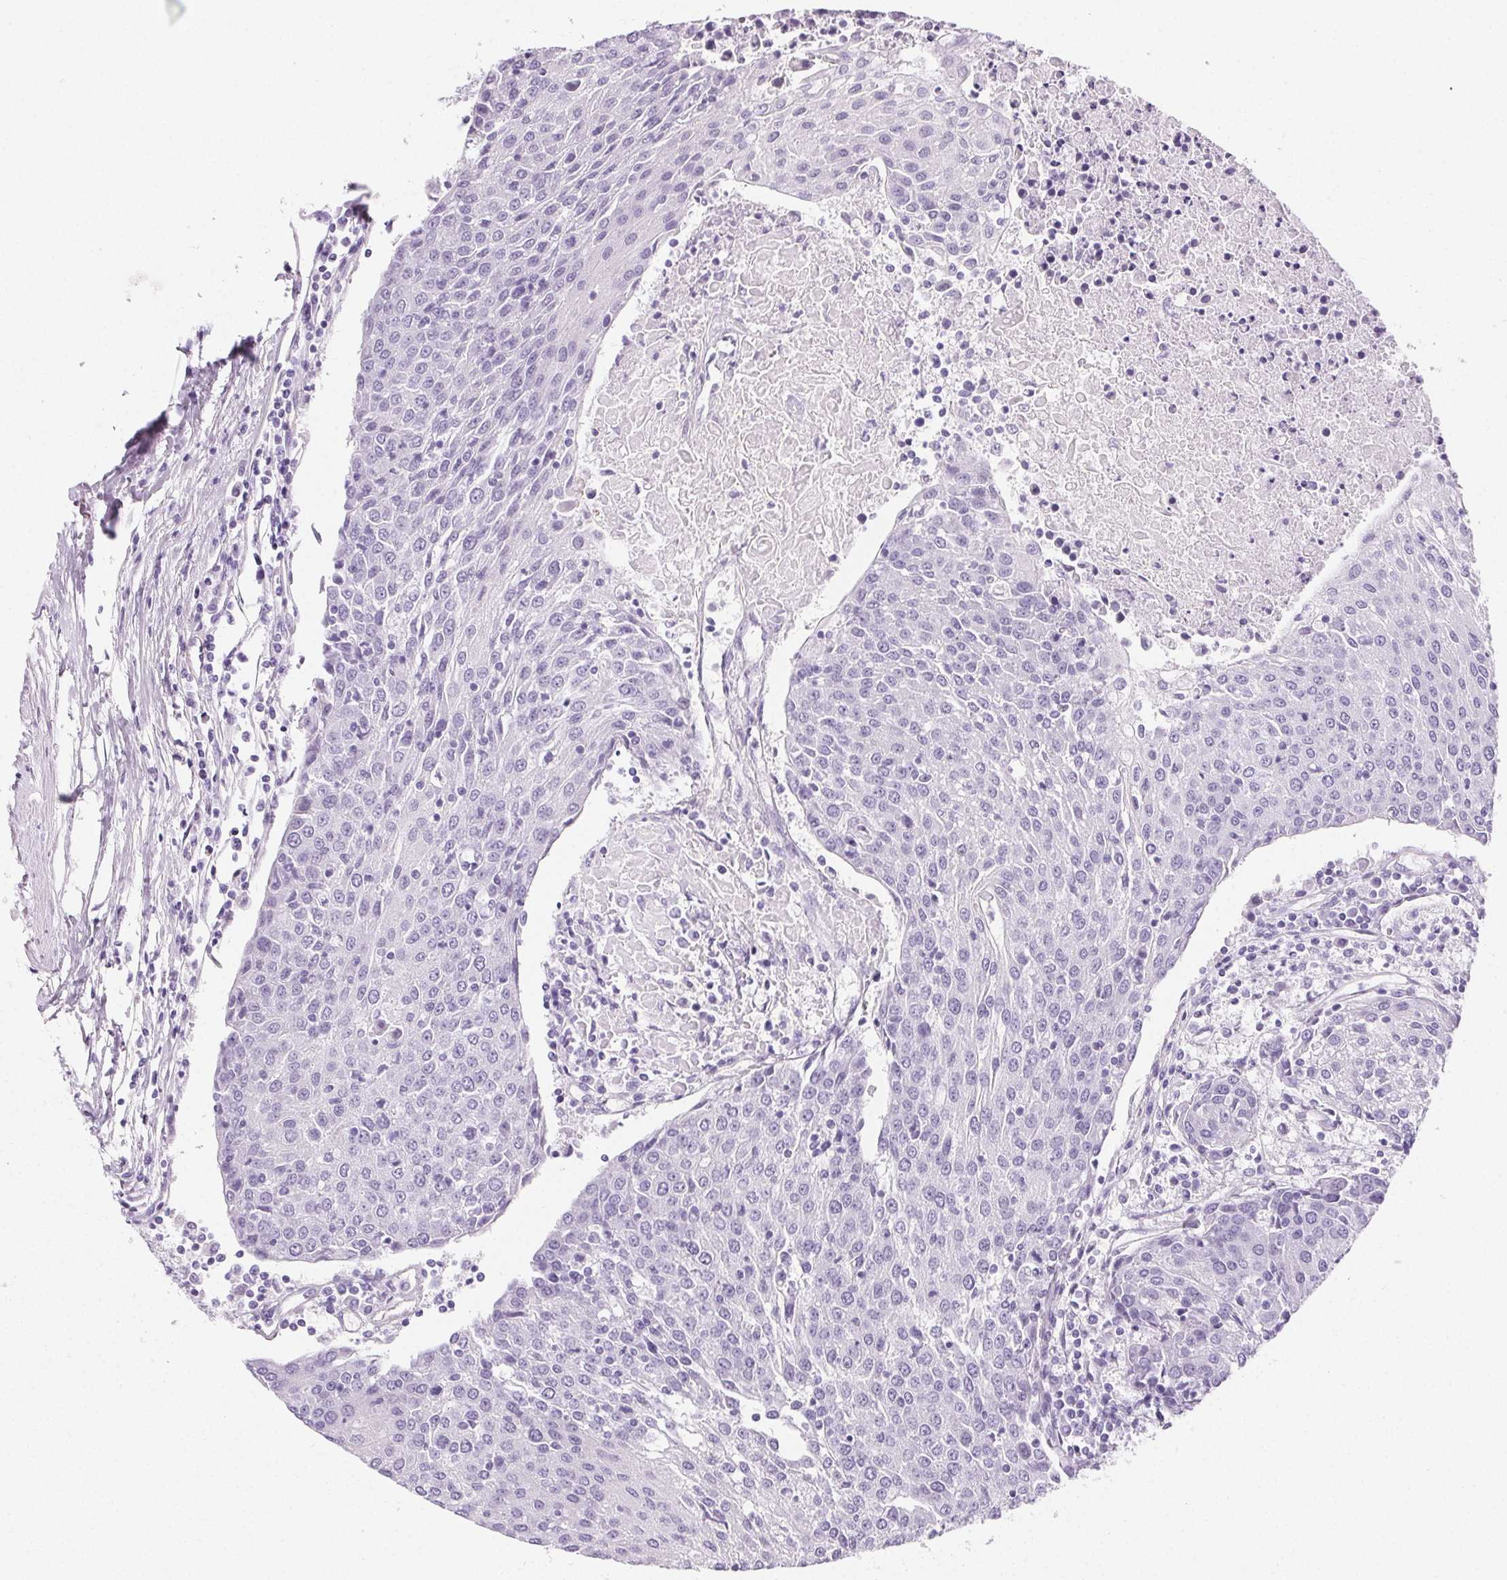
{"staining": {"intensity": "negative", "quantity": "none", "location": "none"}, "tissue": "urothelial cancer", "cell_type": "Tumor cells", "image_type": "cancer", "snomed": [{"axis": "morphology", "description": "Urothelial carcinoma, High grade"}, {"axis": "topography", "description": "Urinary bladder"}], "caption": "Immunohistochemistry (IHC) histopathology image of human urothelial carcinoma (high-grade) stained for a protein (brown), which shows no positivity in tumor cells.", "gene": "PRSS3", "patient": {"sex": "female", "age": 85}}